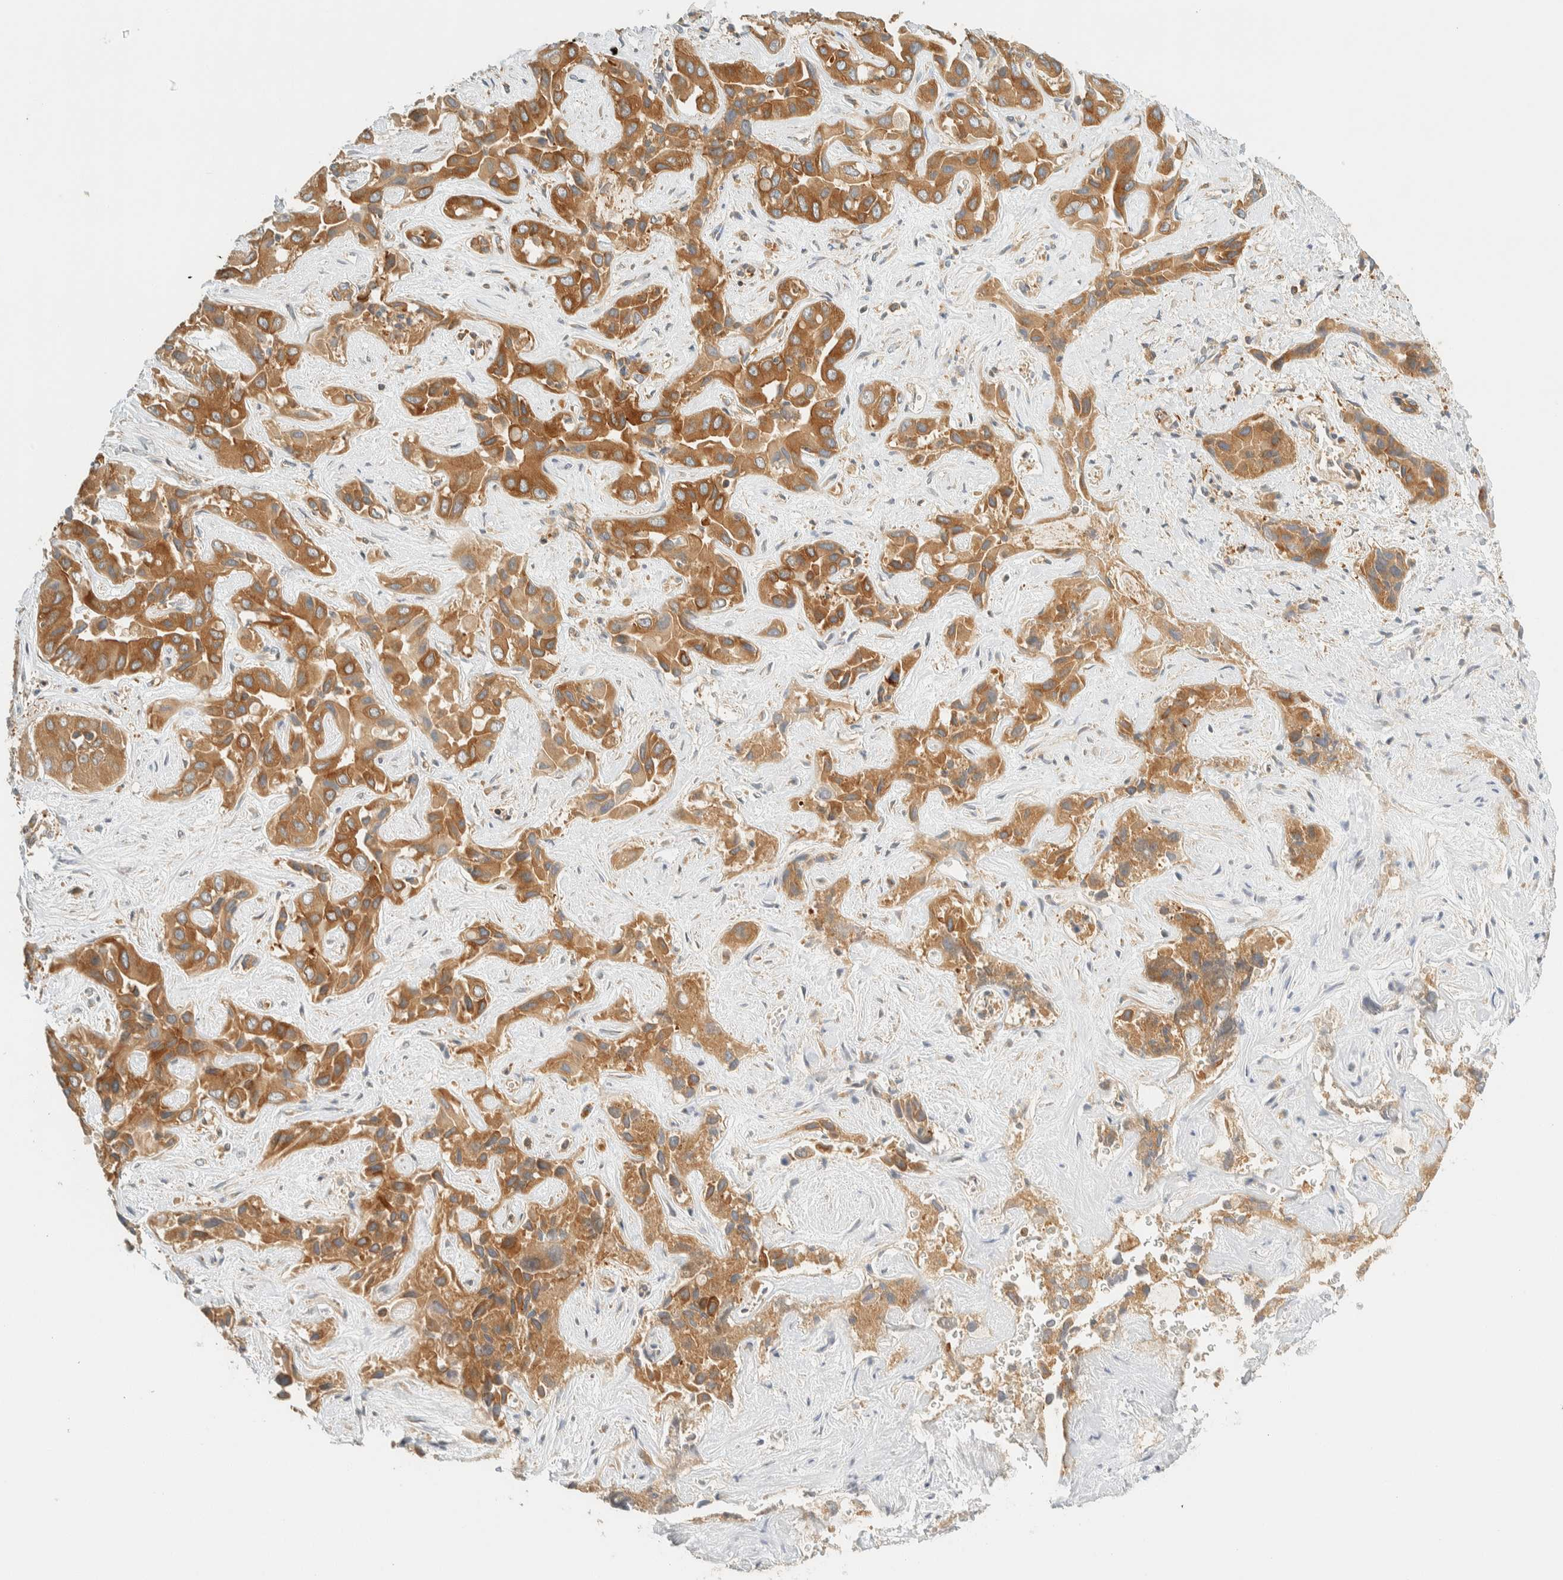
{"staining": {"intensity": "moderate", "quantity": ">75%", "location": "cytoplasmic/membranous"}, "tissue": "liver cancer", "cell_type": "Tumor cells", "image_type": "cancer", "snomed": [{"axis": "morphology", "description": "Cholangiocarcinoma"}, {"axis": "topography", "description": "Liver"}], "caption": "There is medium levels of moderate cytoplasmic/membranous positivity in tumor cells of liver cholangiocarcinoma, as demonstrated by immunohistochemical staining (brown color).", "gene": "ARFGEF1", "patient": {"sex": "female", "age": 52}}